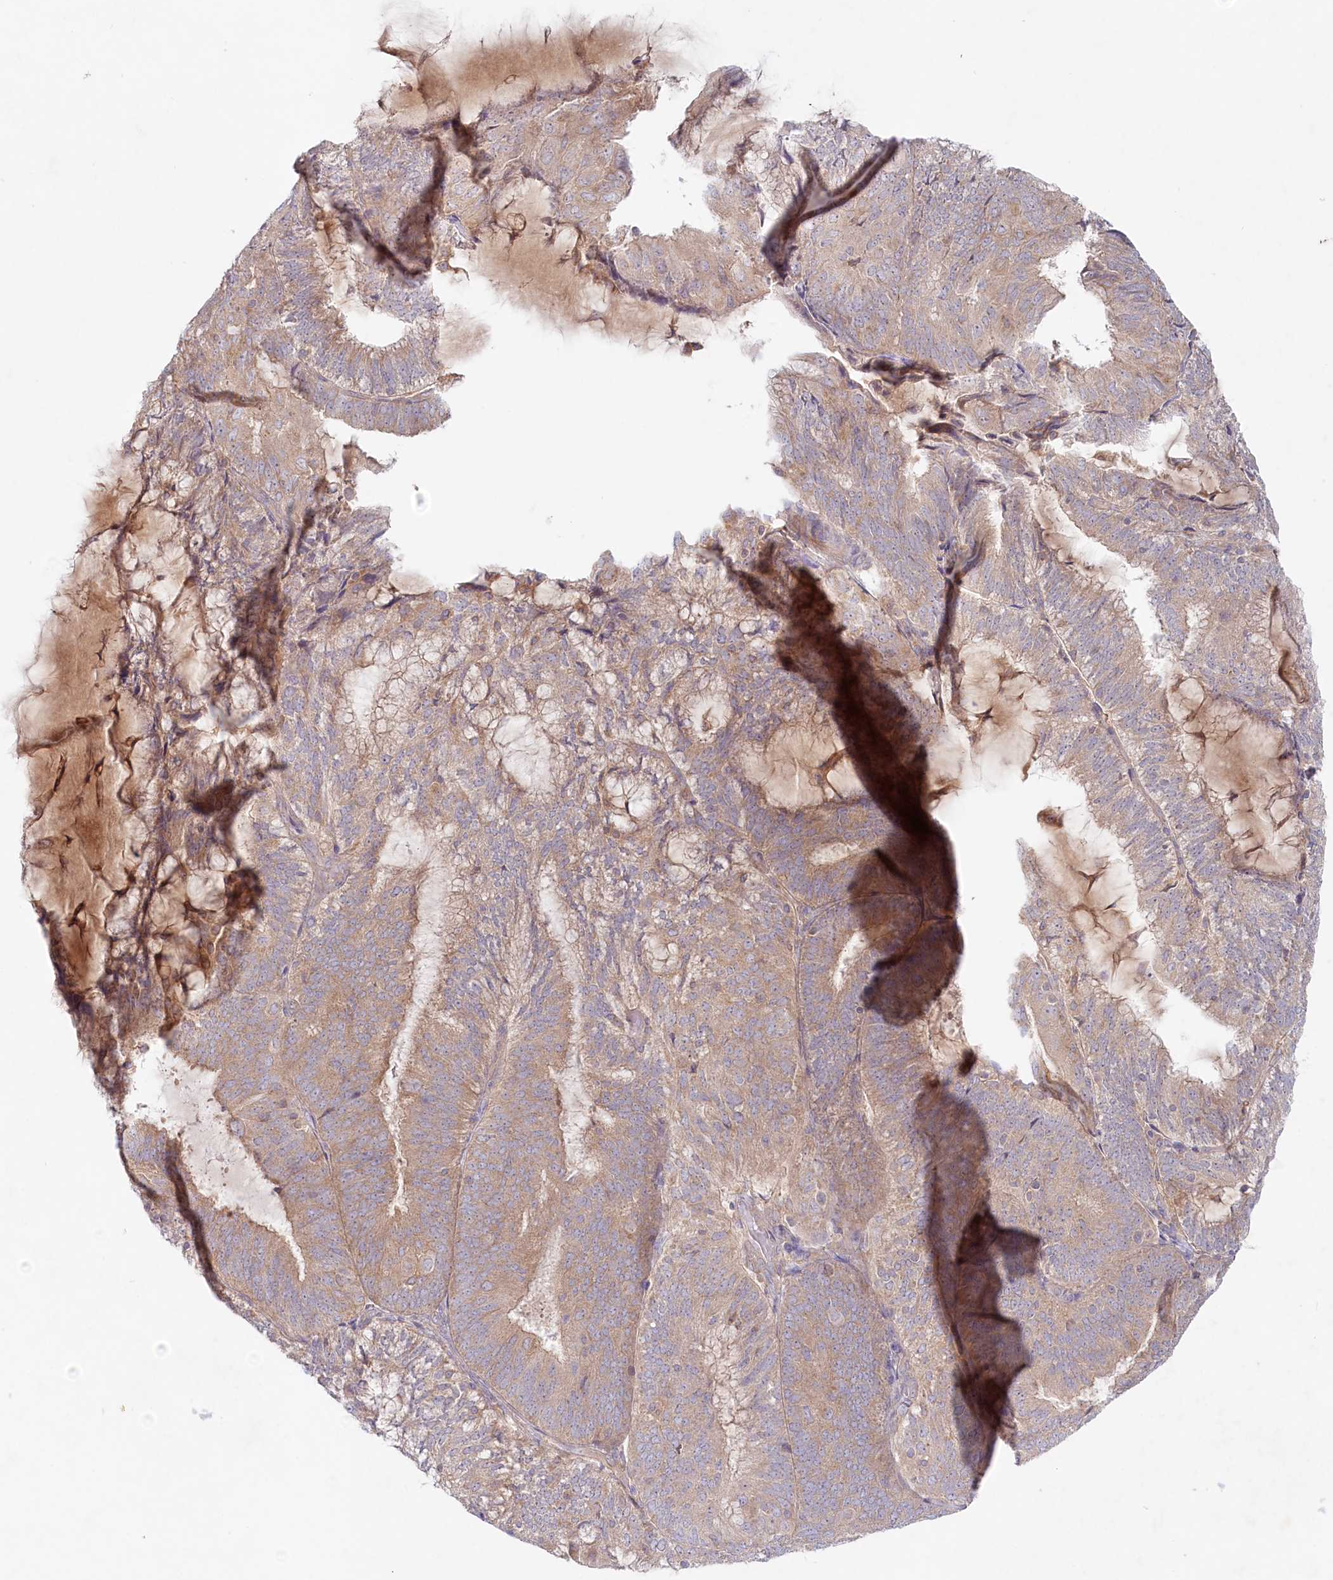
{"staining": {"intensity": "weak", "quantity": ">75%", "location": "cytoplasmic/membranous"}, "tissue": "endometrial cancer", "cell_type": "Tumor cells", "image_type": "cancer", "snomed": [{"axis": "morphology", "description": "Adenocarcinoma, NOS"}, {"axis": "topography", "description": "Endometrium"}], "caption": "Immunohistochemistry image of neoplastic tissue: endometrial cancer stained using immunohistochemistry shows low levels of weak protein expression localized specifically in the cytoplasmic/membranous of tumor cells, appearing as a cytoplasmic/membranous brown color.", "gene": "TNIP1", "patient": {"sex": "female", "age": 81}}